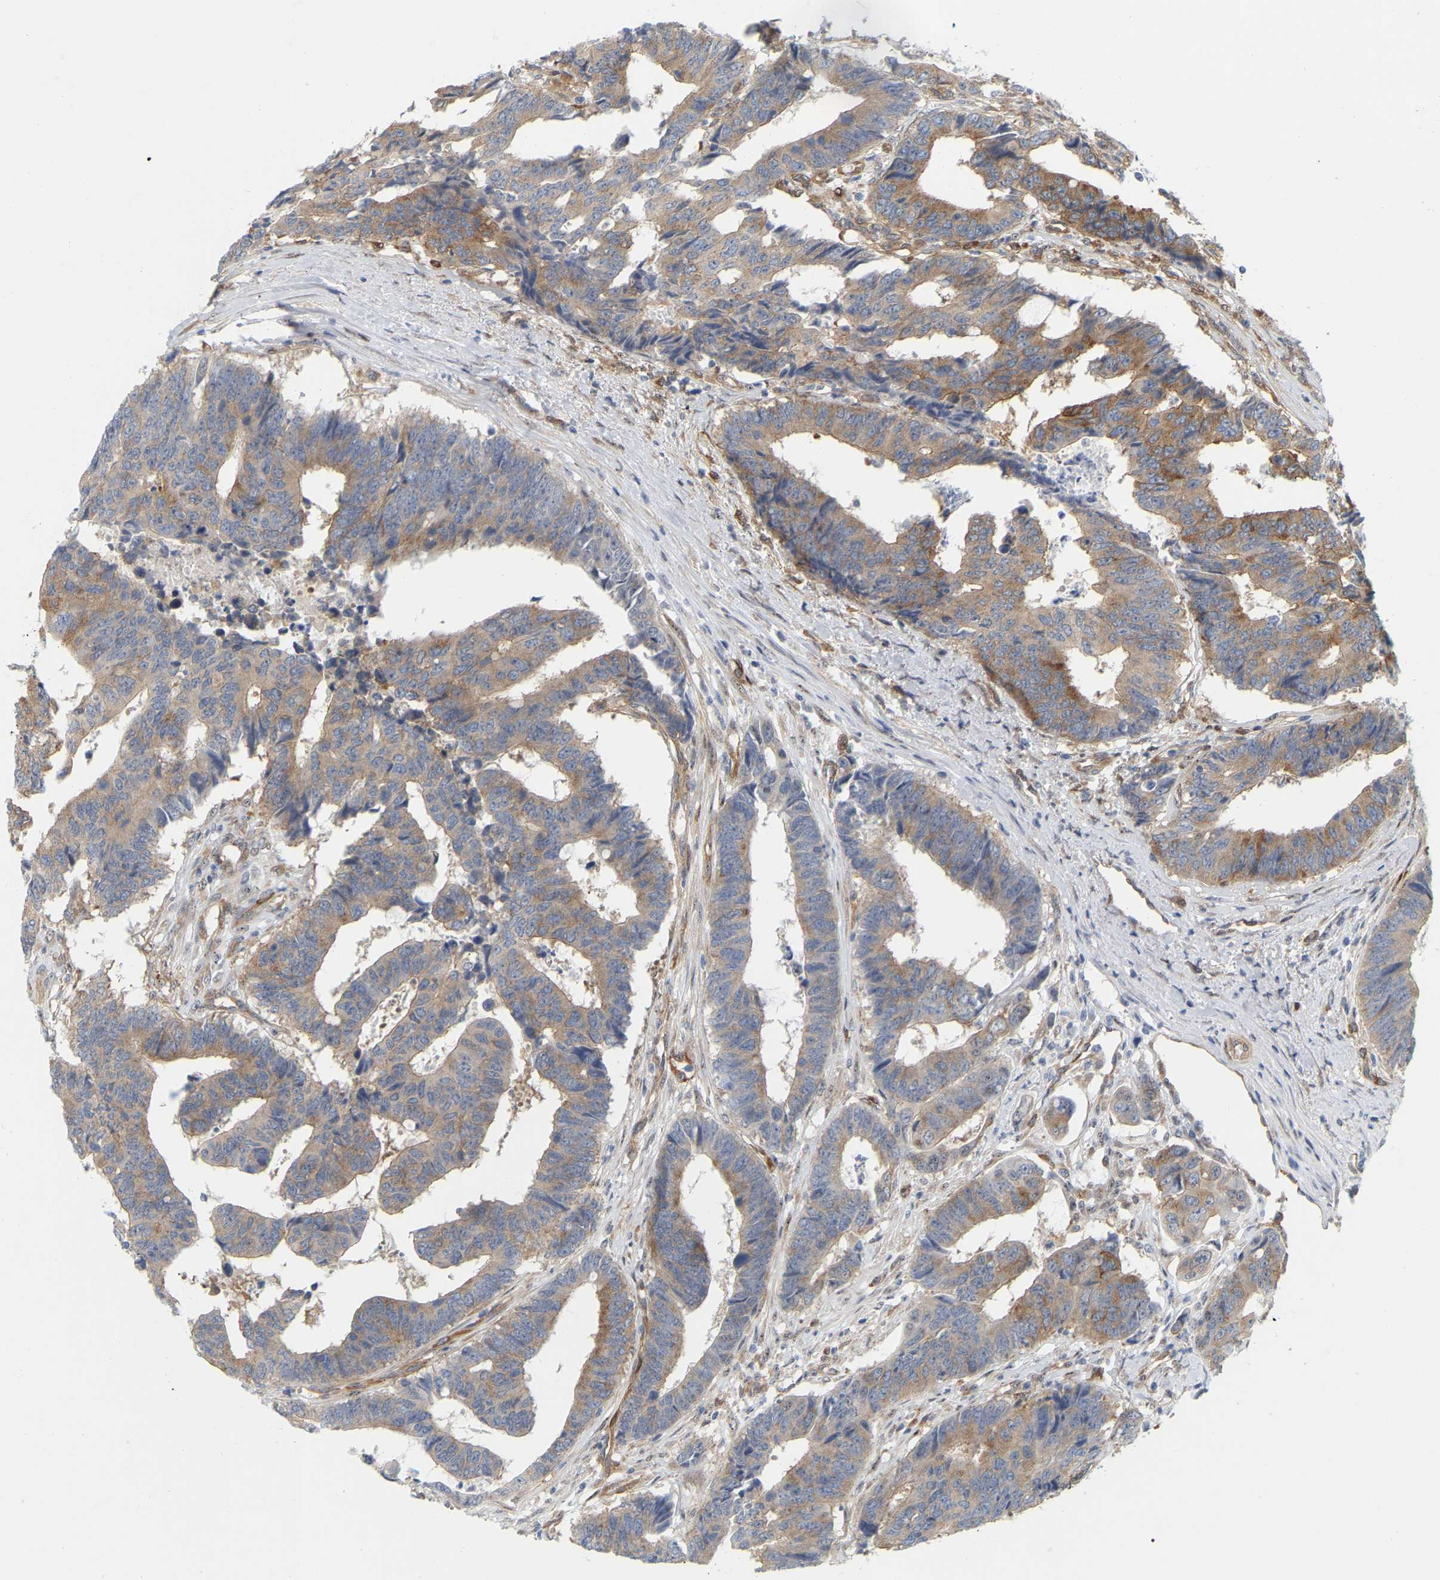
{"staining": {"intensity": "moderate", "quantity": ">75%", "location": "cytoplasmic/membranous"}, "tissue": "colorectal cancer", "cell_type": "Tumor cells", "image_type": "cancer", "snomed": [{"axis": "morphology", "description": "Adenocarcinoma, NOS"}, {"axis": "topography", "description": "Rectum"}], "caption": "Protein analysis of colorectal cancer (adenocarcinoma) tissue demonstrates moderate cytoplasmic/membranous staining in about >75% of tumor cells. The staining was performed using DAB to visualize the protein expression in brown, while the nuclei were stained in blue with hematoxylin (Magnification: 20x).", "gene": "RAPH1", "patient": {"sex": "male", "age": 84}}